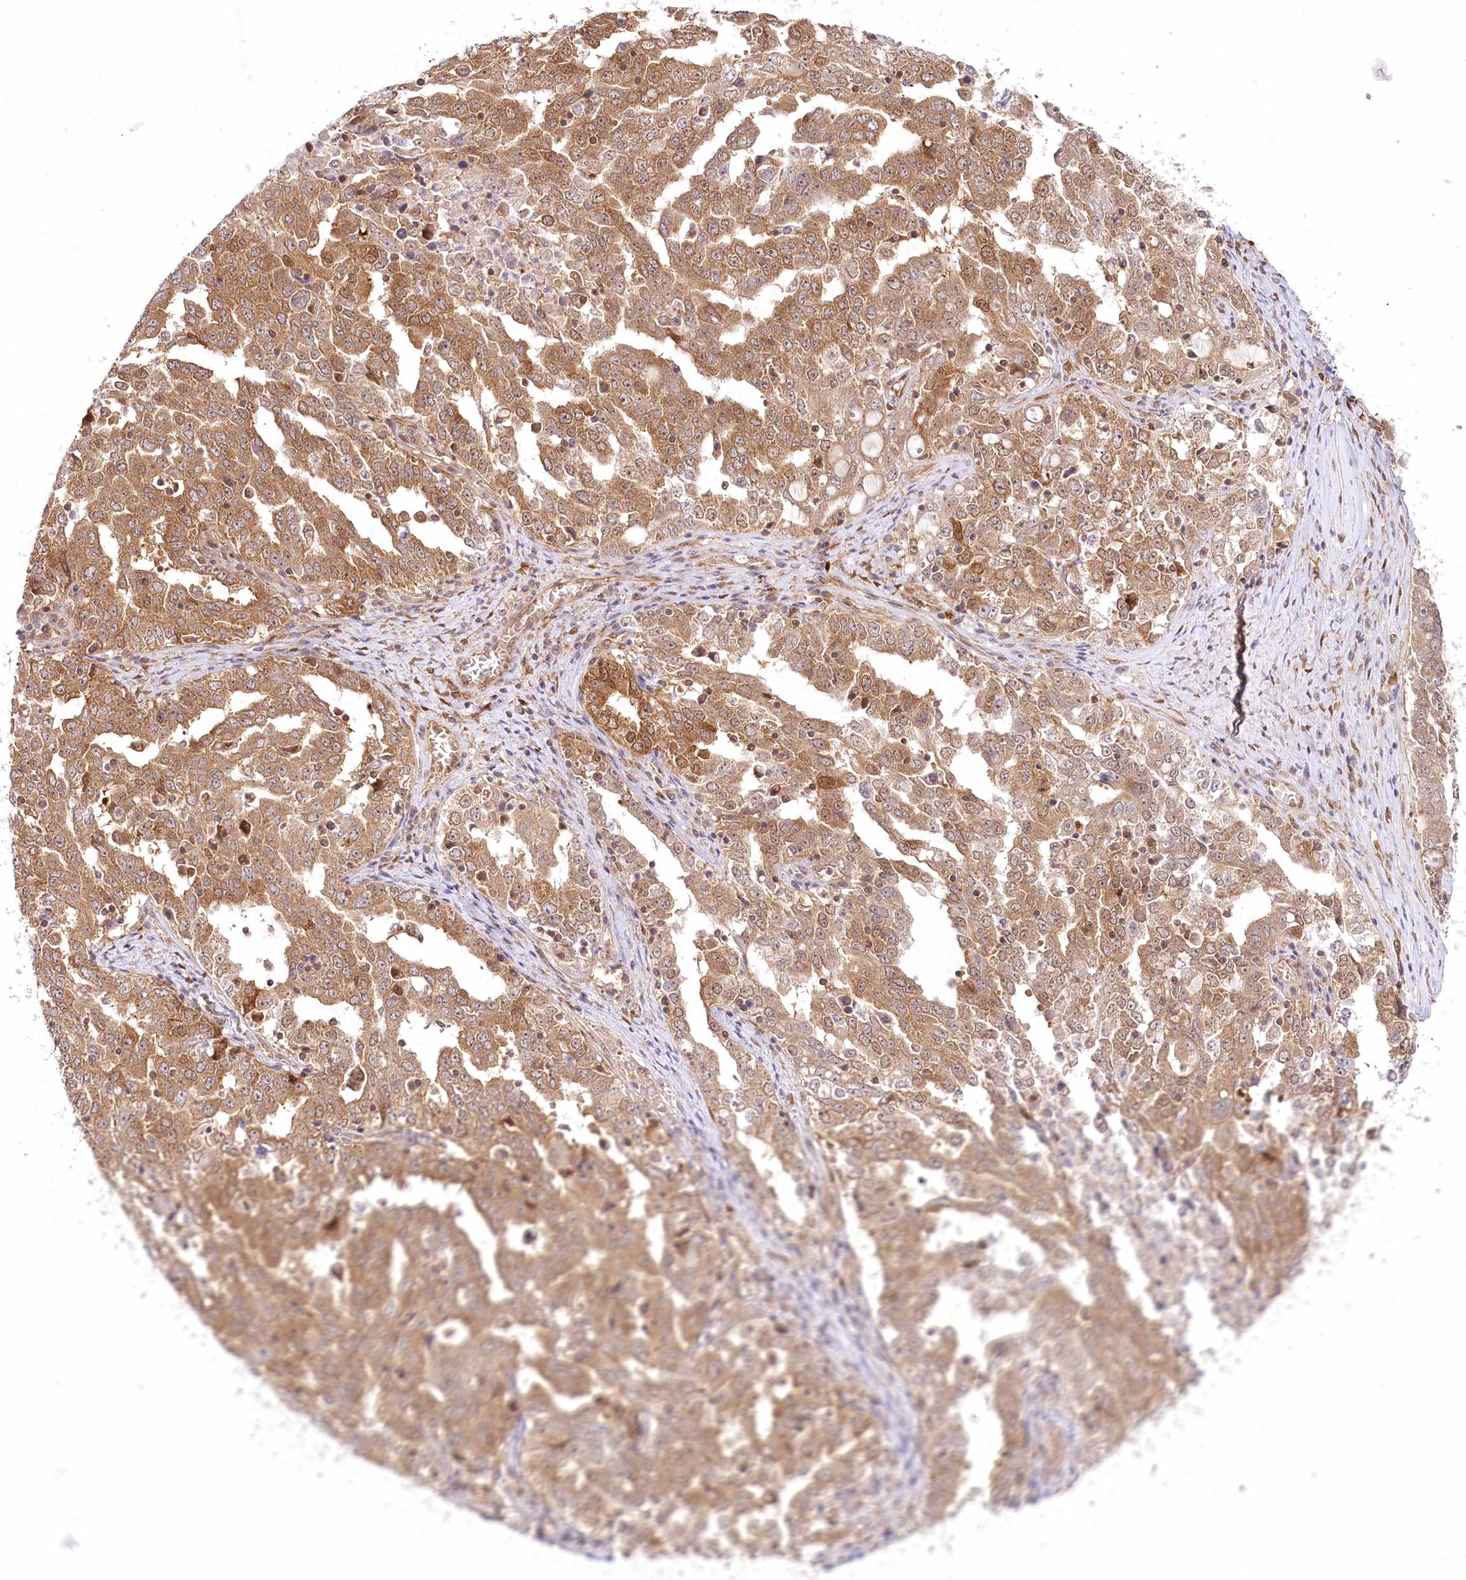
{"staining": {"intensity": "moderate", "quantity": ">75%", "location": "cytoplasmic/membranous"}, "tissue": "ovarian cancer", "cell_type": "Tumor cells", "image_type": "cancer", "snomed": [{"axis": "morphology", "description": "Carcinoma, endometroid"}, {"axis": "topography", "description": "Ovary"}], "caption": "Protein staining of ovarian cancer (endometroid carcinoma) tissue displays moderate cytoplasmic/membranous positivity in approximately >75% of tumor cells.", "gene": "INPP4B", "patient": {"sex": "female", "age": 62}}